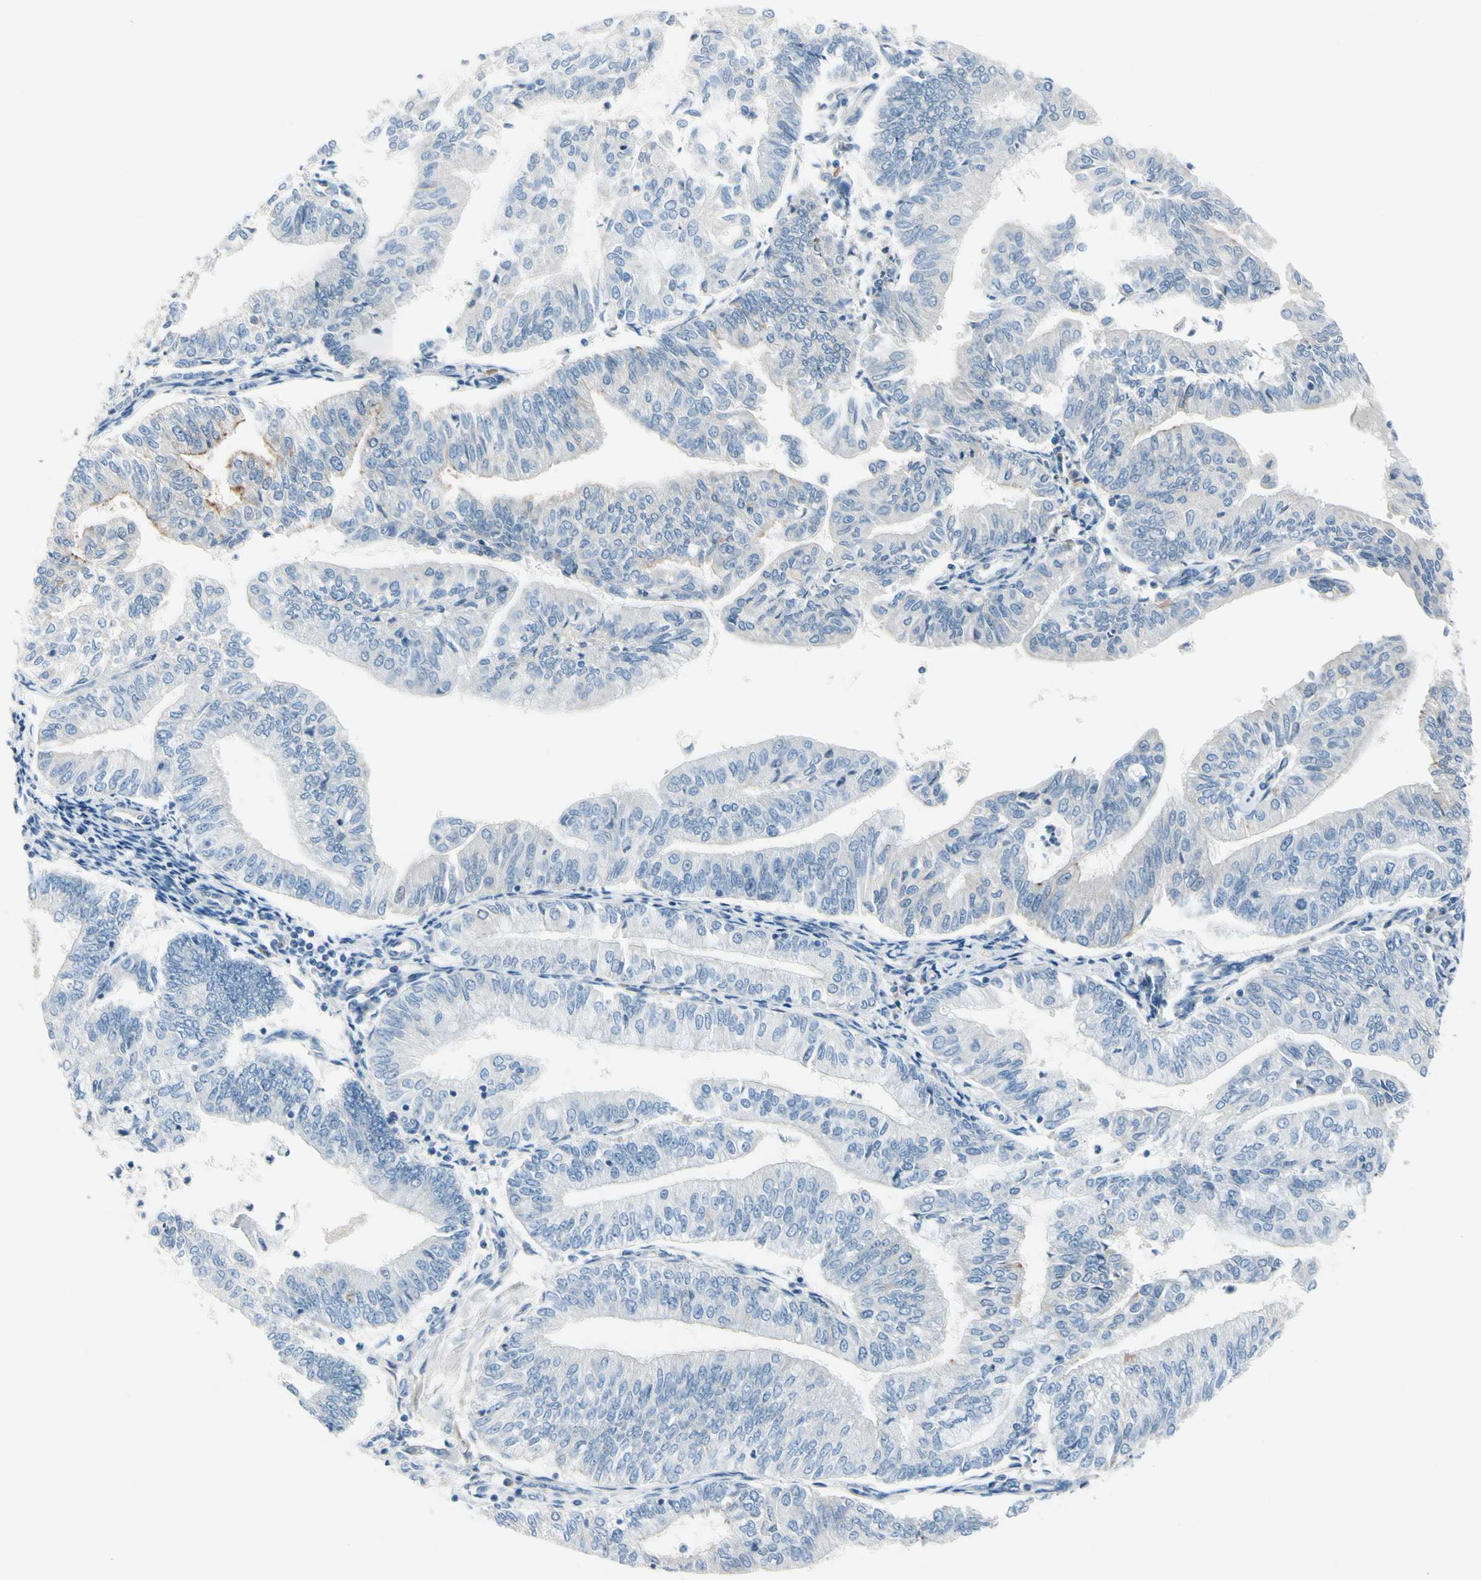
{"staining": {"intensity": "negative", "quantity": "none", "location": "none"}, "tissue": "endometrial cancer", "cell_type": "Tumor cells", "image_type": "cancer", "snomed": [{"axis": "morphology", "description": "Adenocarcinoma, NOS"}, {"axis": "topography", "description": "Endometrium"}], "caption": "Tumor cells are negative for brown protein staining in endometrial cancer.", "gene": "CNDP1", "patient": {"sex": "female", "age": 59}}